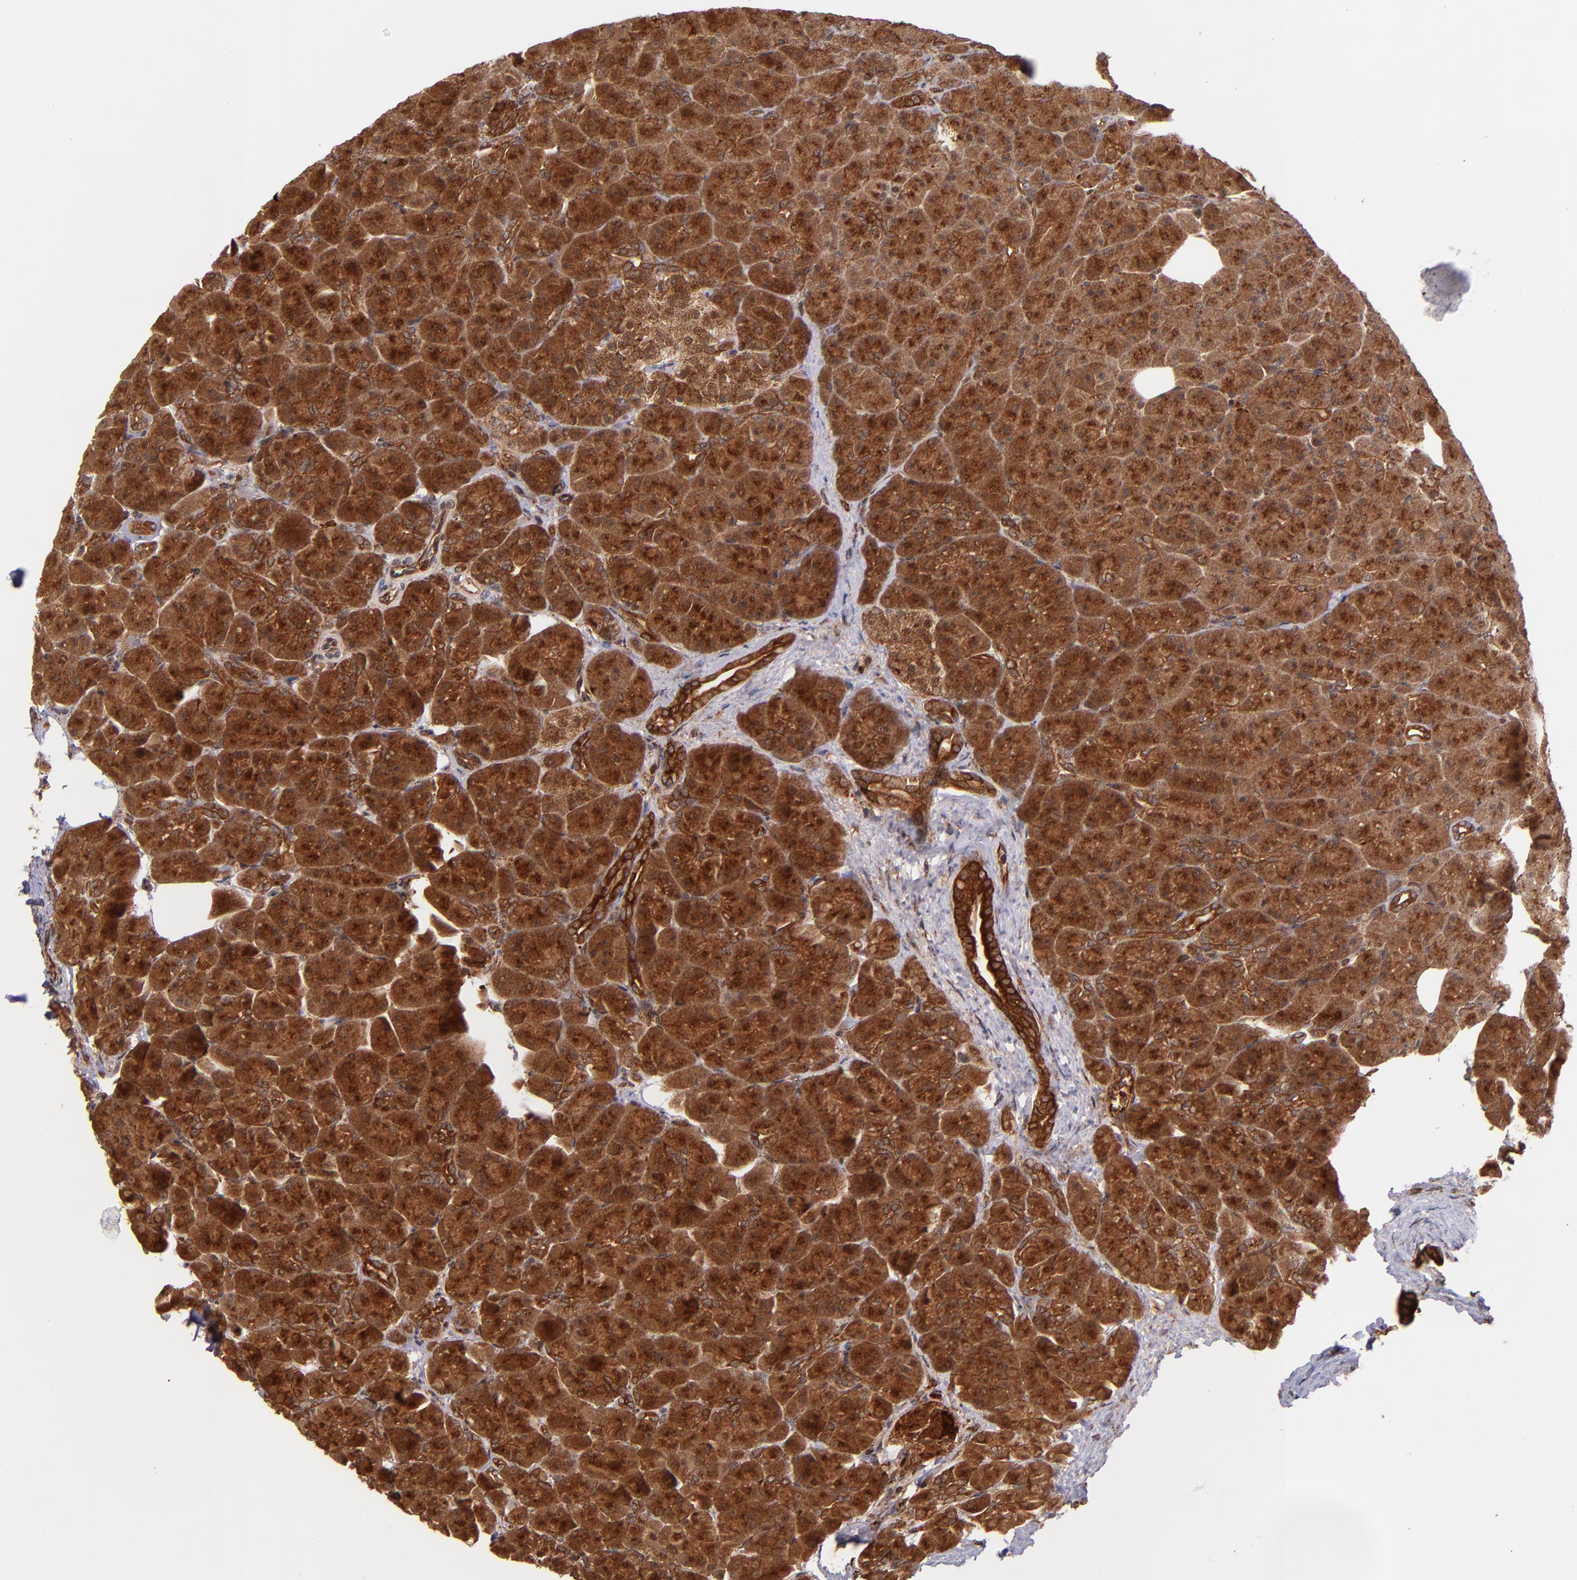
{"staining": {"intensity": "strong", "quantity": ">75%", "location": "cytoplasmic/membranous"}, "tissue": "pancreas", "cell_type": "Exocrine glandular cells", "image_type": "normal", "snomed": [{"axis": "morphology", "description": "Normal tissue, NOS"}, {"axis": "topography", "description": "Pancreas"}], "caption": "A brown stain labels strong cytoplasmic/membranous staining of a protein in exocrine glandular cells of unremarkable human pancreas.", "gene": "STX8", "patient": {"sex": "male", "age": 66}}